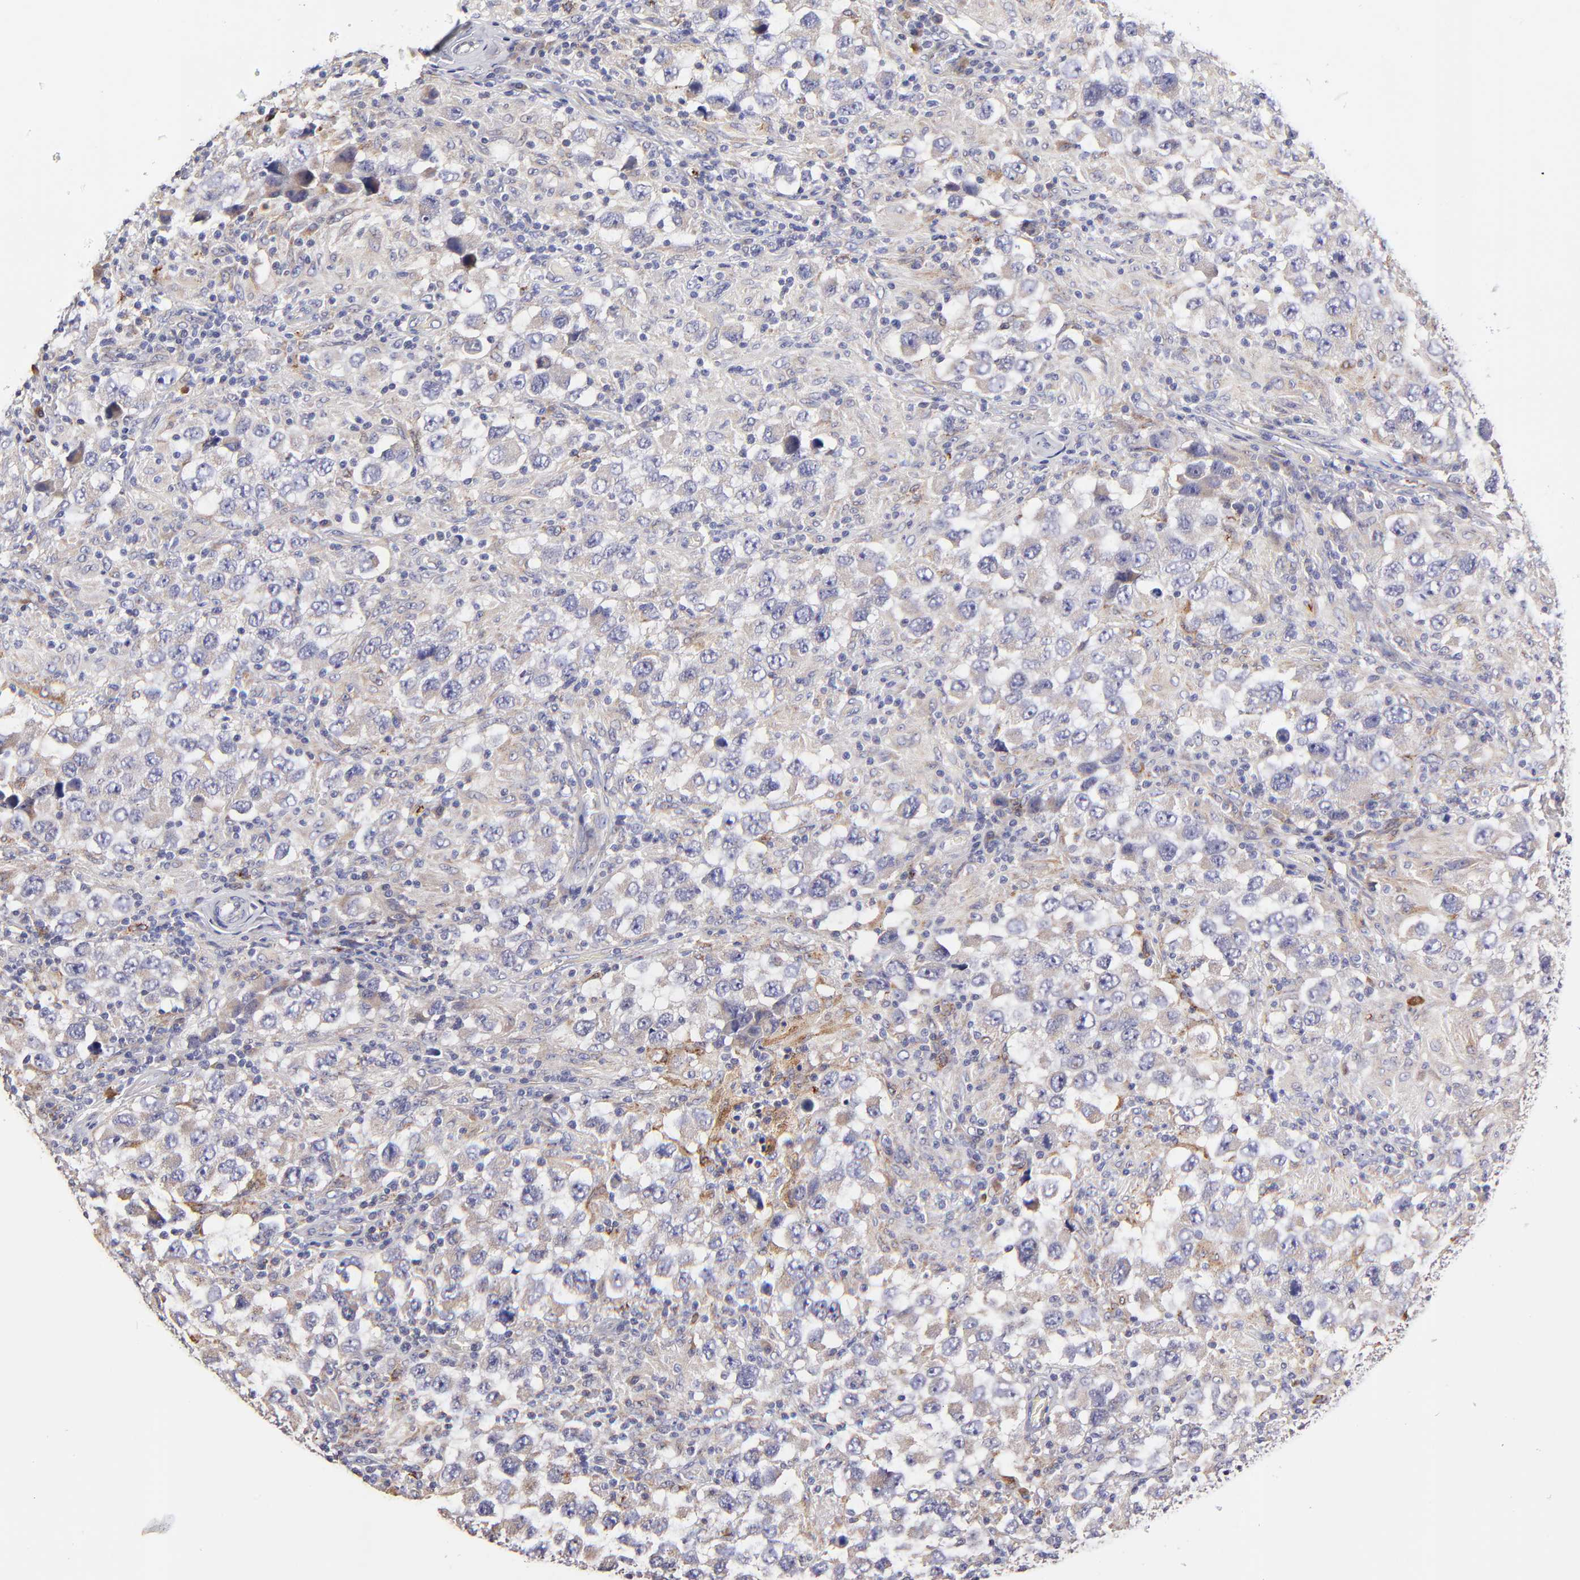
{"staining": {"intensity": "weak", "quantity": "<25%", "location": "cytoplasmic/membranous"}, "tissue": "testis cancer", "cell_type": "Tumor cells", "image_type": "cancer", "snomed": [{"axis": "morphology", "description": "Carcinoma, Embryonal, NOS"}, {"axis": "topography", "description": "Testis"}], "caption": "A histopathology image of testis cancer stained for a protein demonstrates no brown staining in tumor cells.", "gene": "GCSAM", "patient": {"sex": "male", "age": 21}}